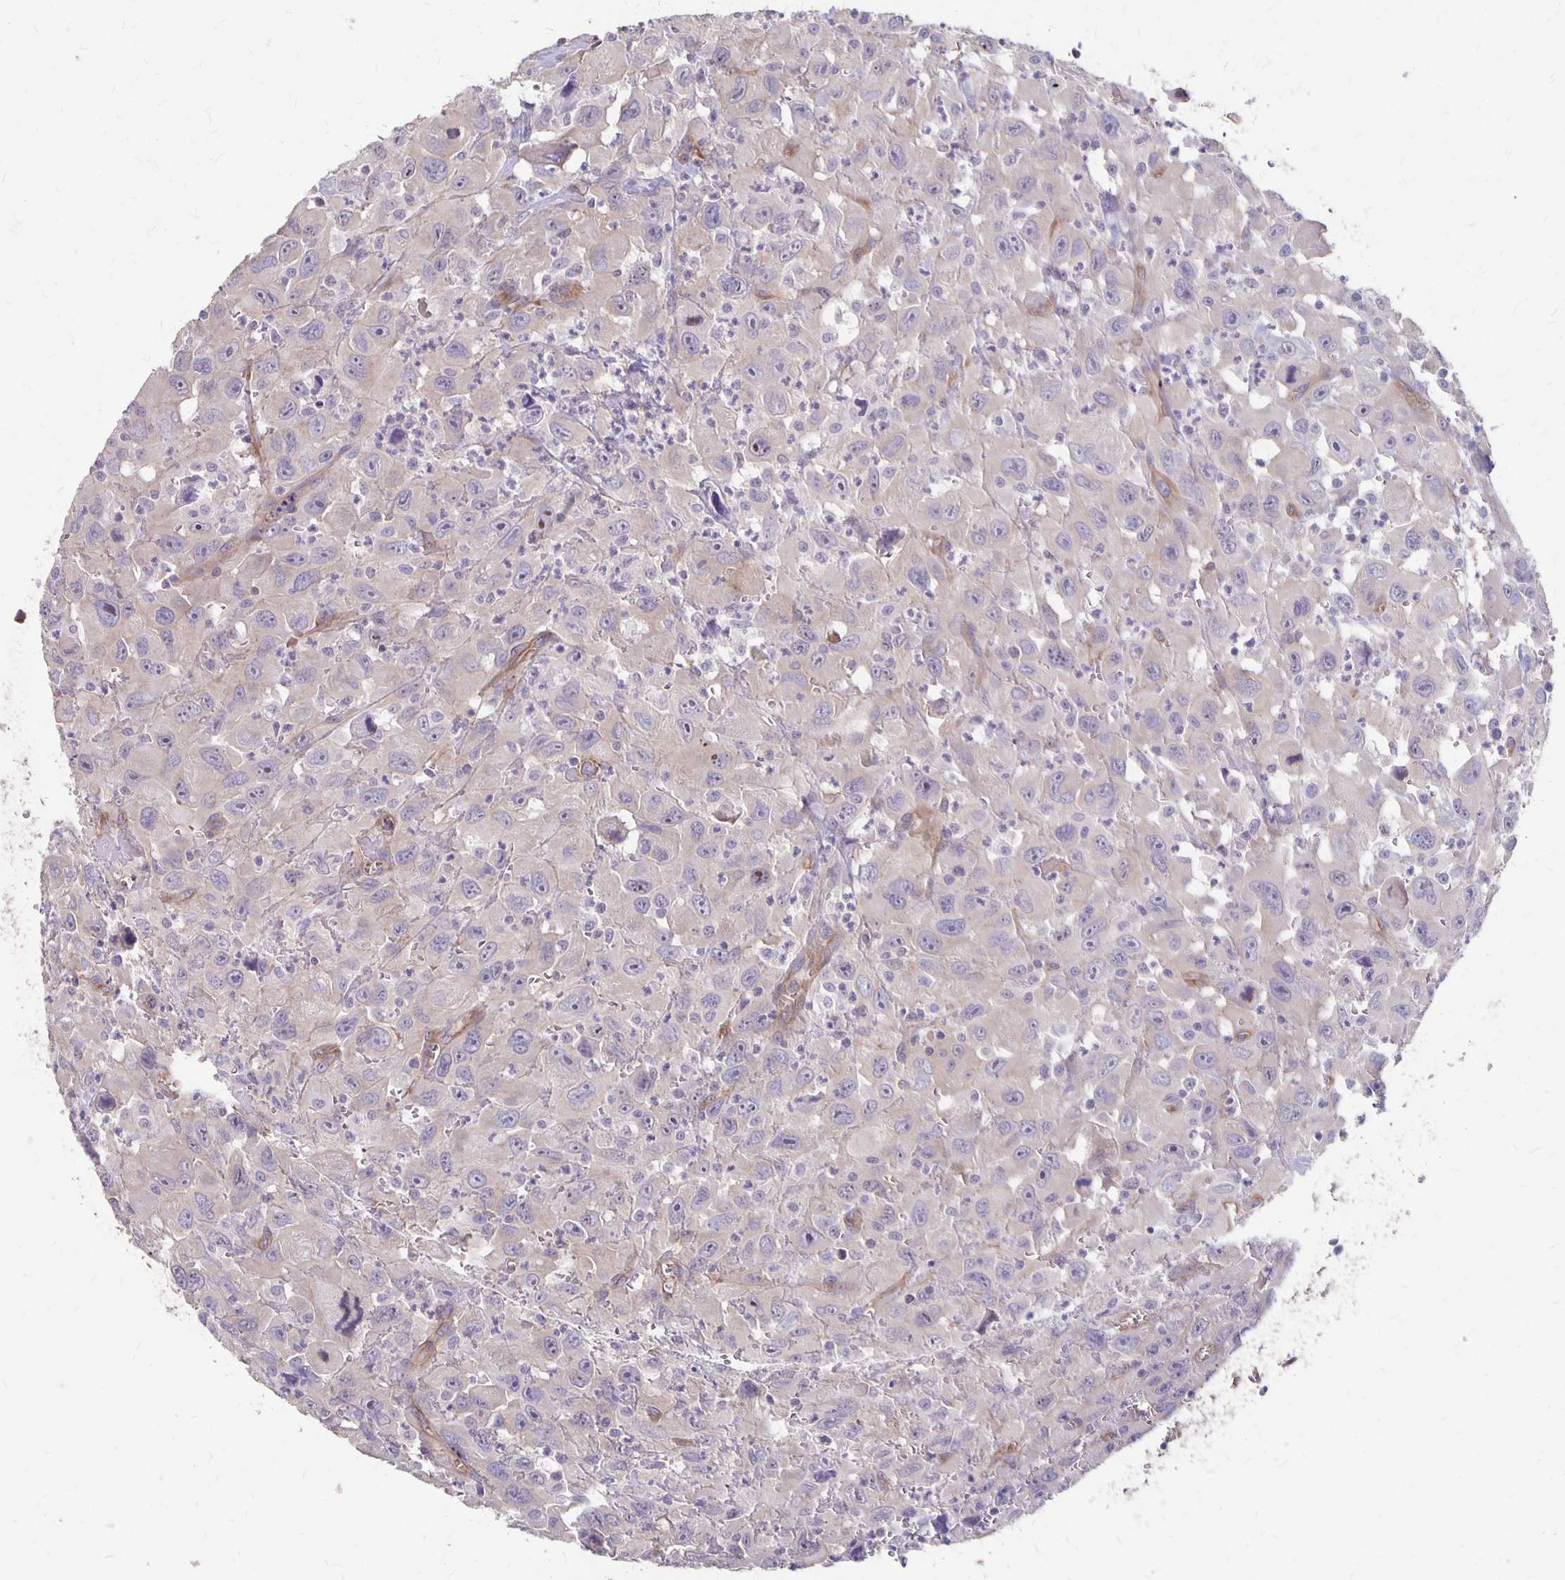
{"staining": {"intensity": "negative", "quantity": "none", "location": "none"}, "tissue": "head and neck cancer", "cell_type": "Tumor cells", "image_type": "cancer", "snomed": [{"axis": "morphology", "description": "Squamous cell carcinoma, NOS"}, {"axis": "morphology", "description": "Squamous cell carcinoma, metastatic, NOS"}, {"axis": "topography", "description": "Oral tissue"}, {"axis": "topography", "description": "Head-Neck"}], "caption": "Immunohistochemistry (IHC) photomicrograph of head and neck squamous cell carcinoma stained for a protein (brown), which displays no positivity in tumor cells.", "gene": "PPP1R3E", "patient": {"sex": "female", "age": 85}}